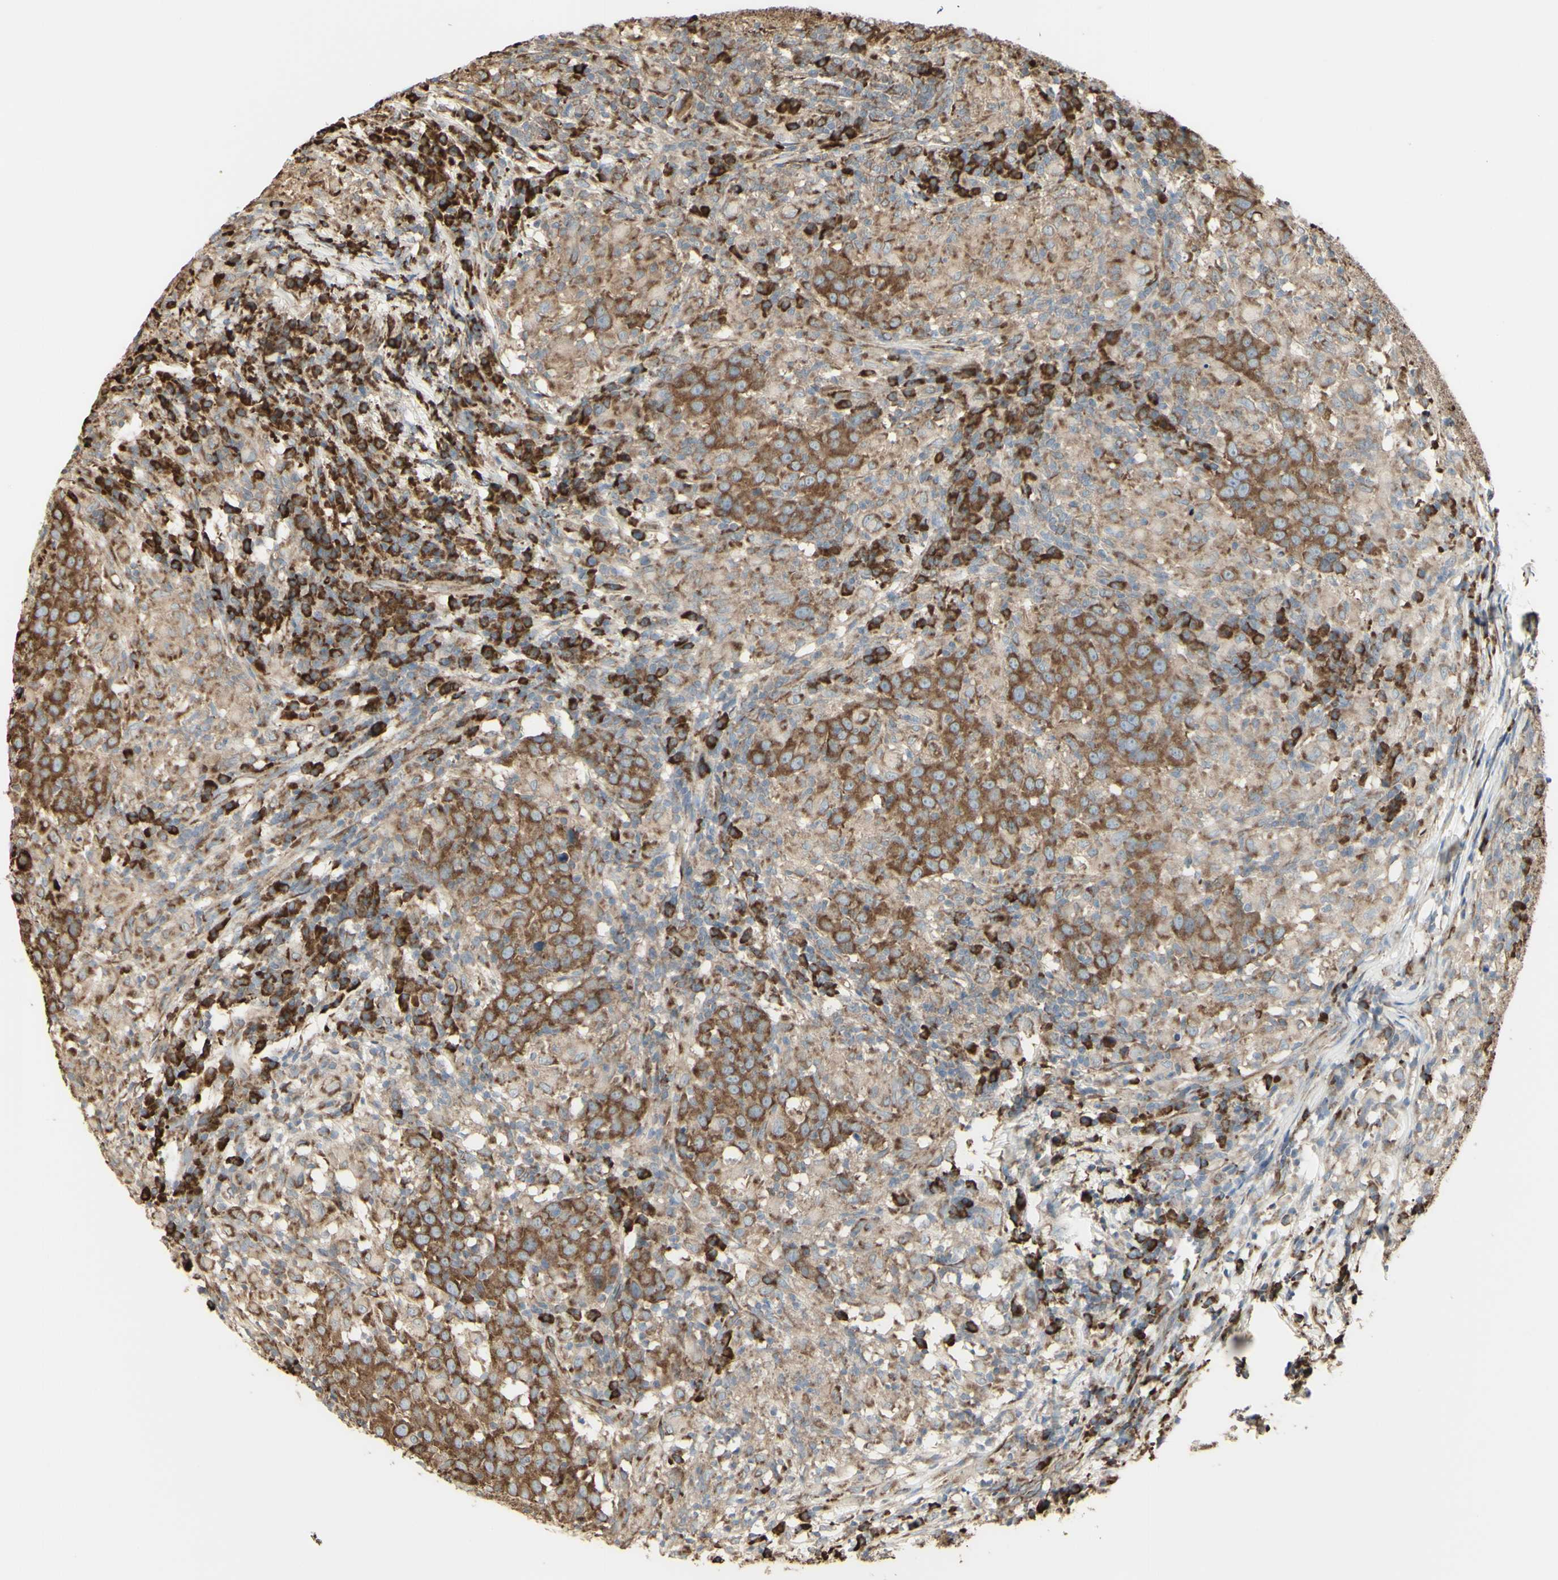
{"staining": {"intensity": "moderate", "quantity": ">75%", "location": "cytoplasmic/membranous"}, "tissue": "head and neck cancer", "cell_type": "Tumor cells", "image_type": "cancer", "snomed": [{"axis": "morphology", "description": "Adenocarcinoma, NOS"}, {"axis": "topography", "description": "Salivary gland"}, {"axis": "topography", "description": "Head-Neck"}], "caption": "A brown stain labels moderate cytoplasmic/membranous expression of a protein in head and neck adenocarcinoma tumor cells.", "gene": "EEF1B2", "patient": {"sex": "female", "age": 65}}